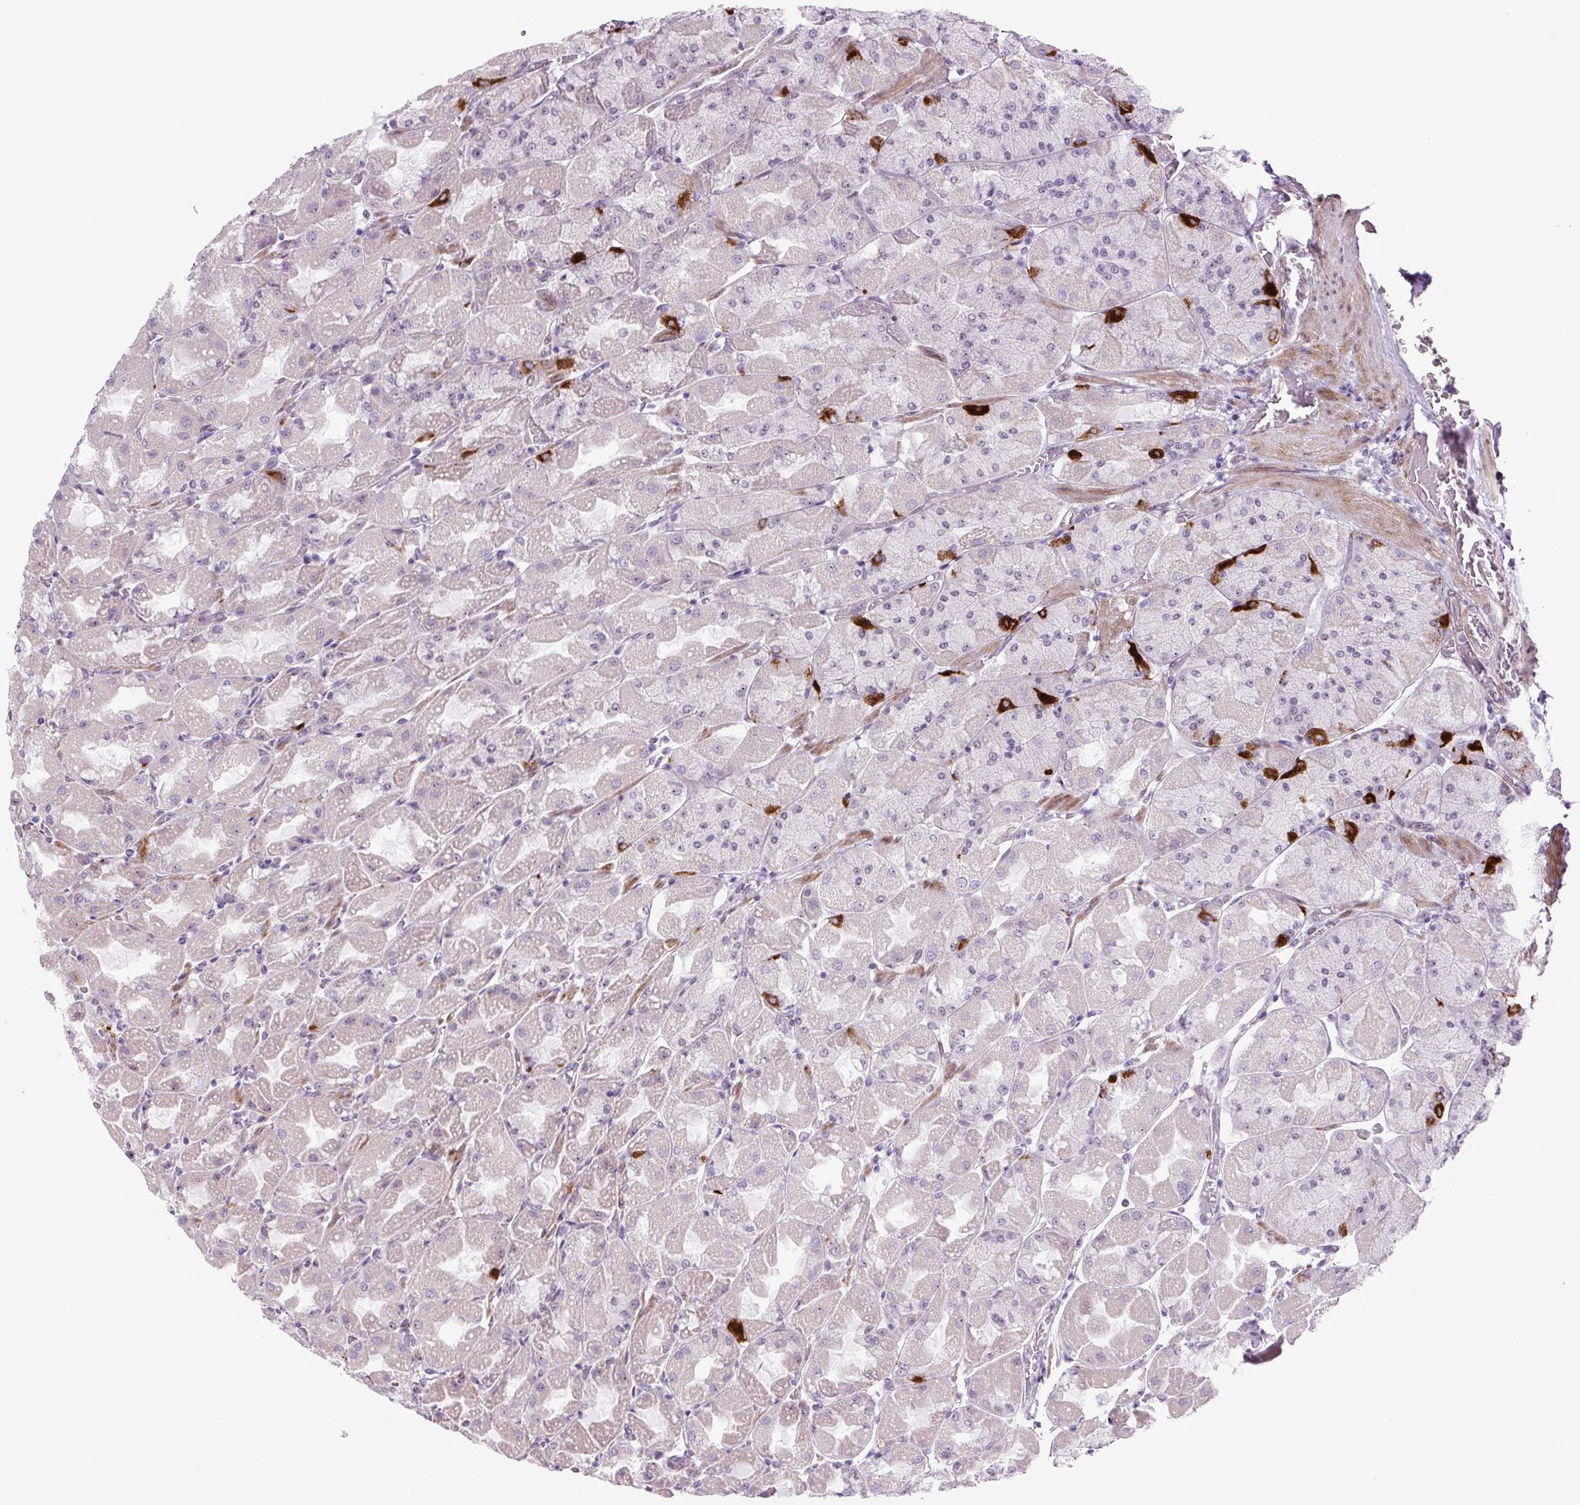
{"staining": {"intensity": "strong", "quantity": "<25%", "location": "cytoplasmic/membranous"}, "tissue": "stomach", "cell_type": "Glandular cells", "image_type": "normal", "snomed": [{"axis": "morphology", "description": "Normal tissue, NOS"}, {"axis": "topography", "description": "Stomach"}], "caption": "About <25% of glandular cells in unremarkable human stomach show strong cytoplasmic/membranous protein positivity as visualized by brown immunohistochemical staining.", "gene": "RRS1", "patient": {"sex": "female", "age": 61}}